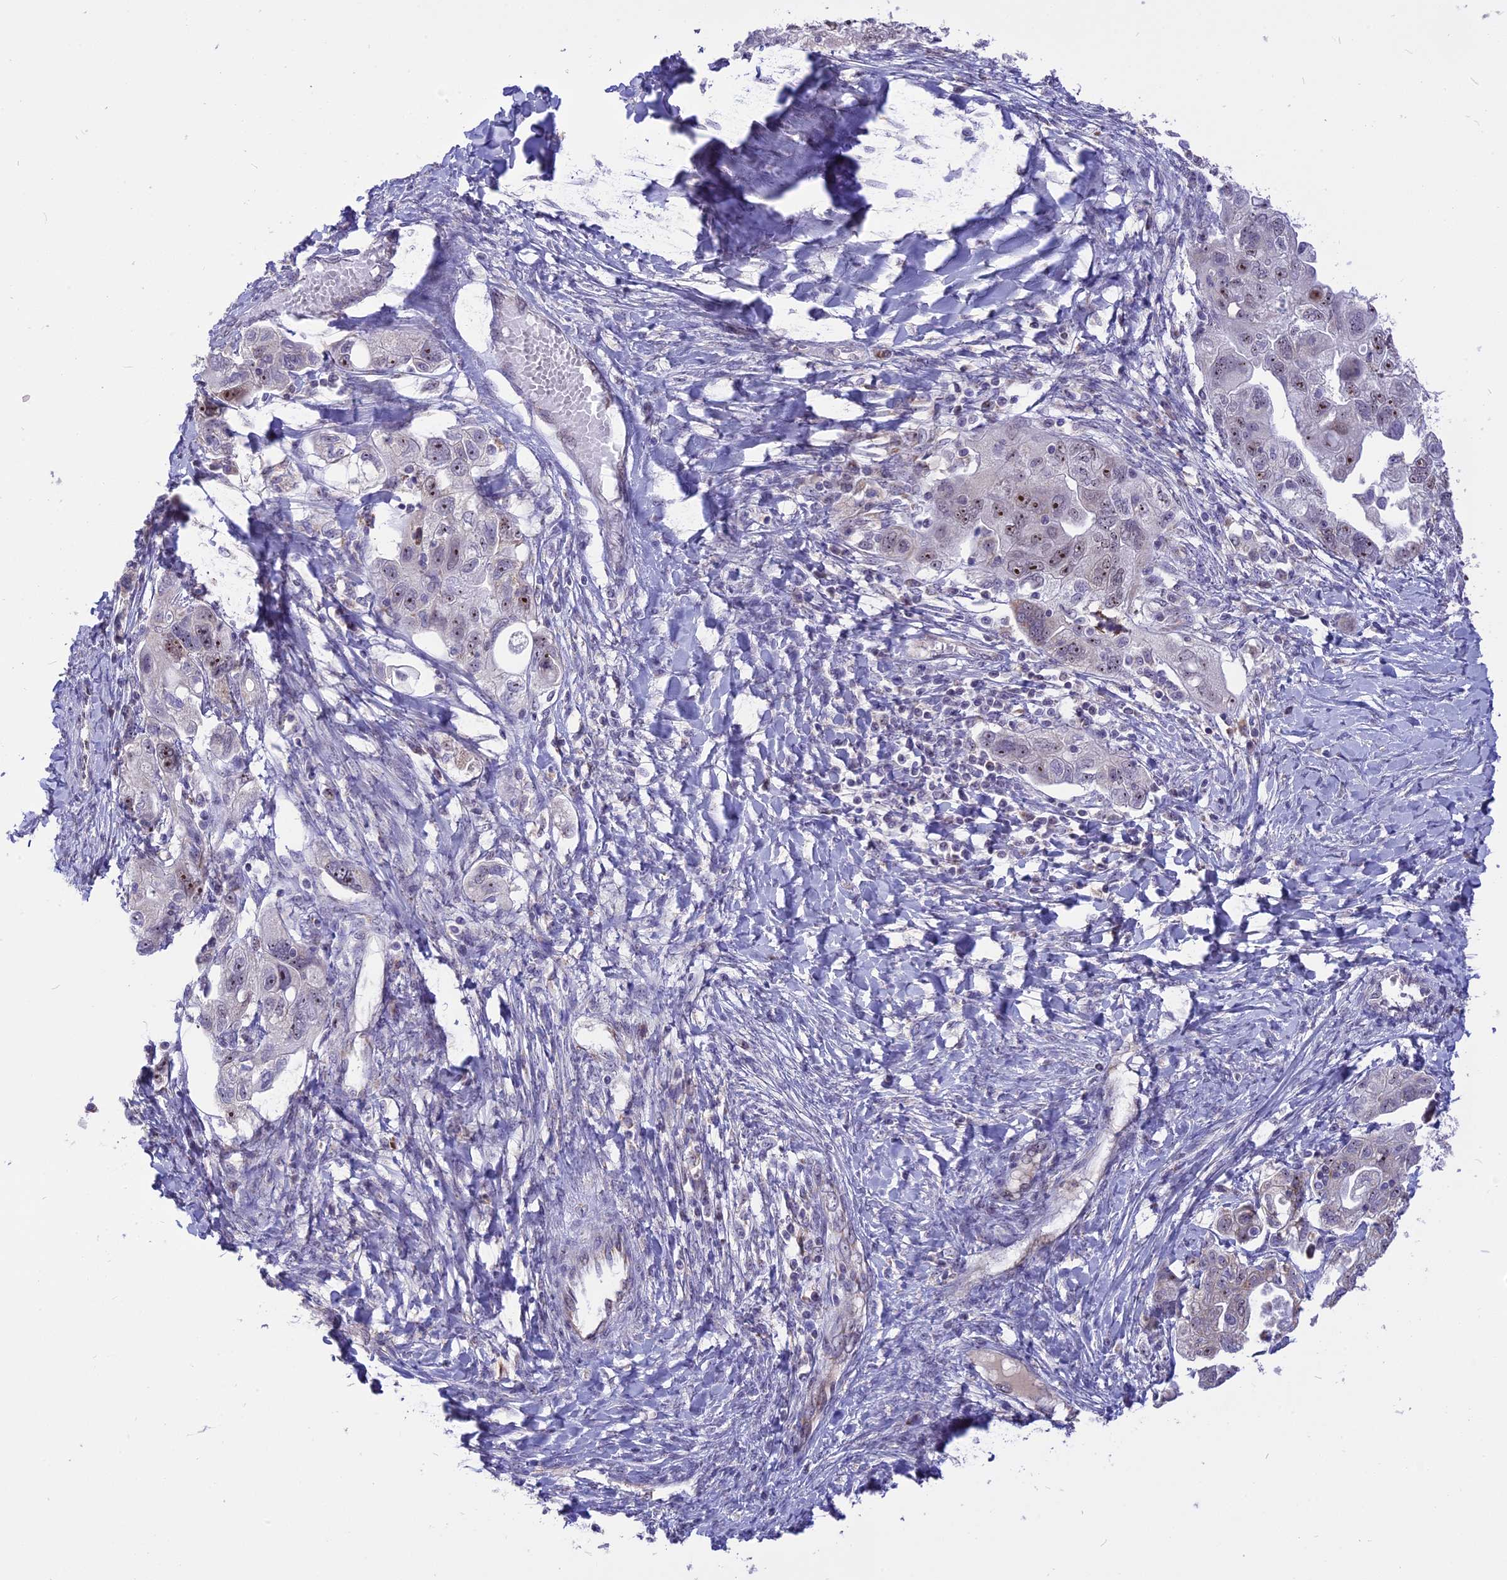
{"staining": {"intensity": "moderate", "quantity": "25%-75%", "location": "cytoplasmic/membranous,nuclear"}, "tissue": "ovarian cancer", "cell_type": "Tumor cells", "image_type": "cancer", "snomed": [{"axis": "morphology", "description": "Carcinoma, NOS"}, {"axis": "morphology", "description": "Cystadenocarcinoma, serous, NOS"}, {"axis": "topography", "description": "Ovary"}], "caption": "Immunohistochemistry staining of ovarian cancer, which shows medium levels of moderate cytoplasmic/membranous and nuclear staining in about 25%-75% of tumor cells indicating moderate cytoplasmic/membranous and nuclear protein staining. The staining was performed using DAB (brown) for protein detection and nuclei were counterstained in hematoxylin (blue).", "gene": "CMSS1", "patient": {"sex": "female", "age": 69}}